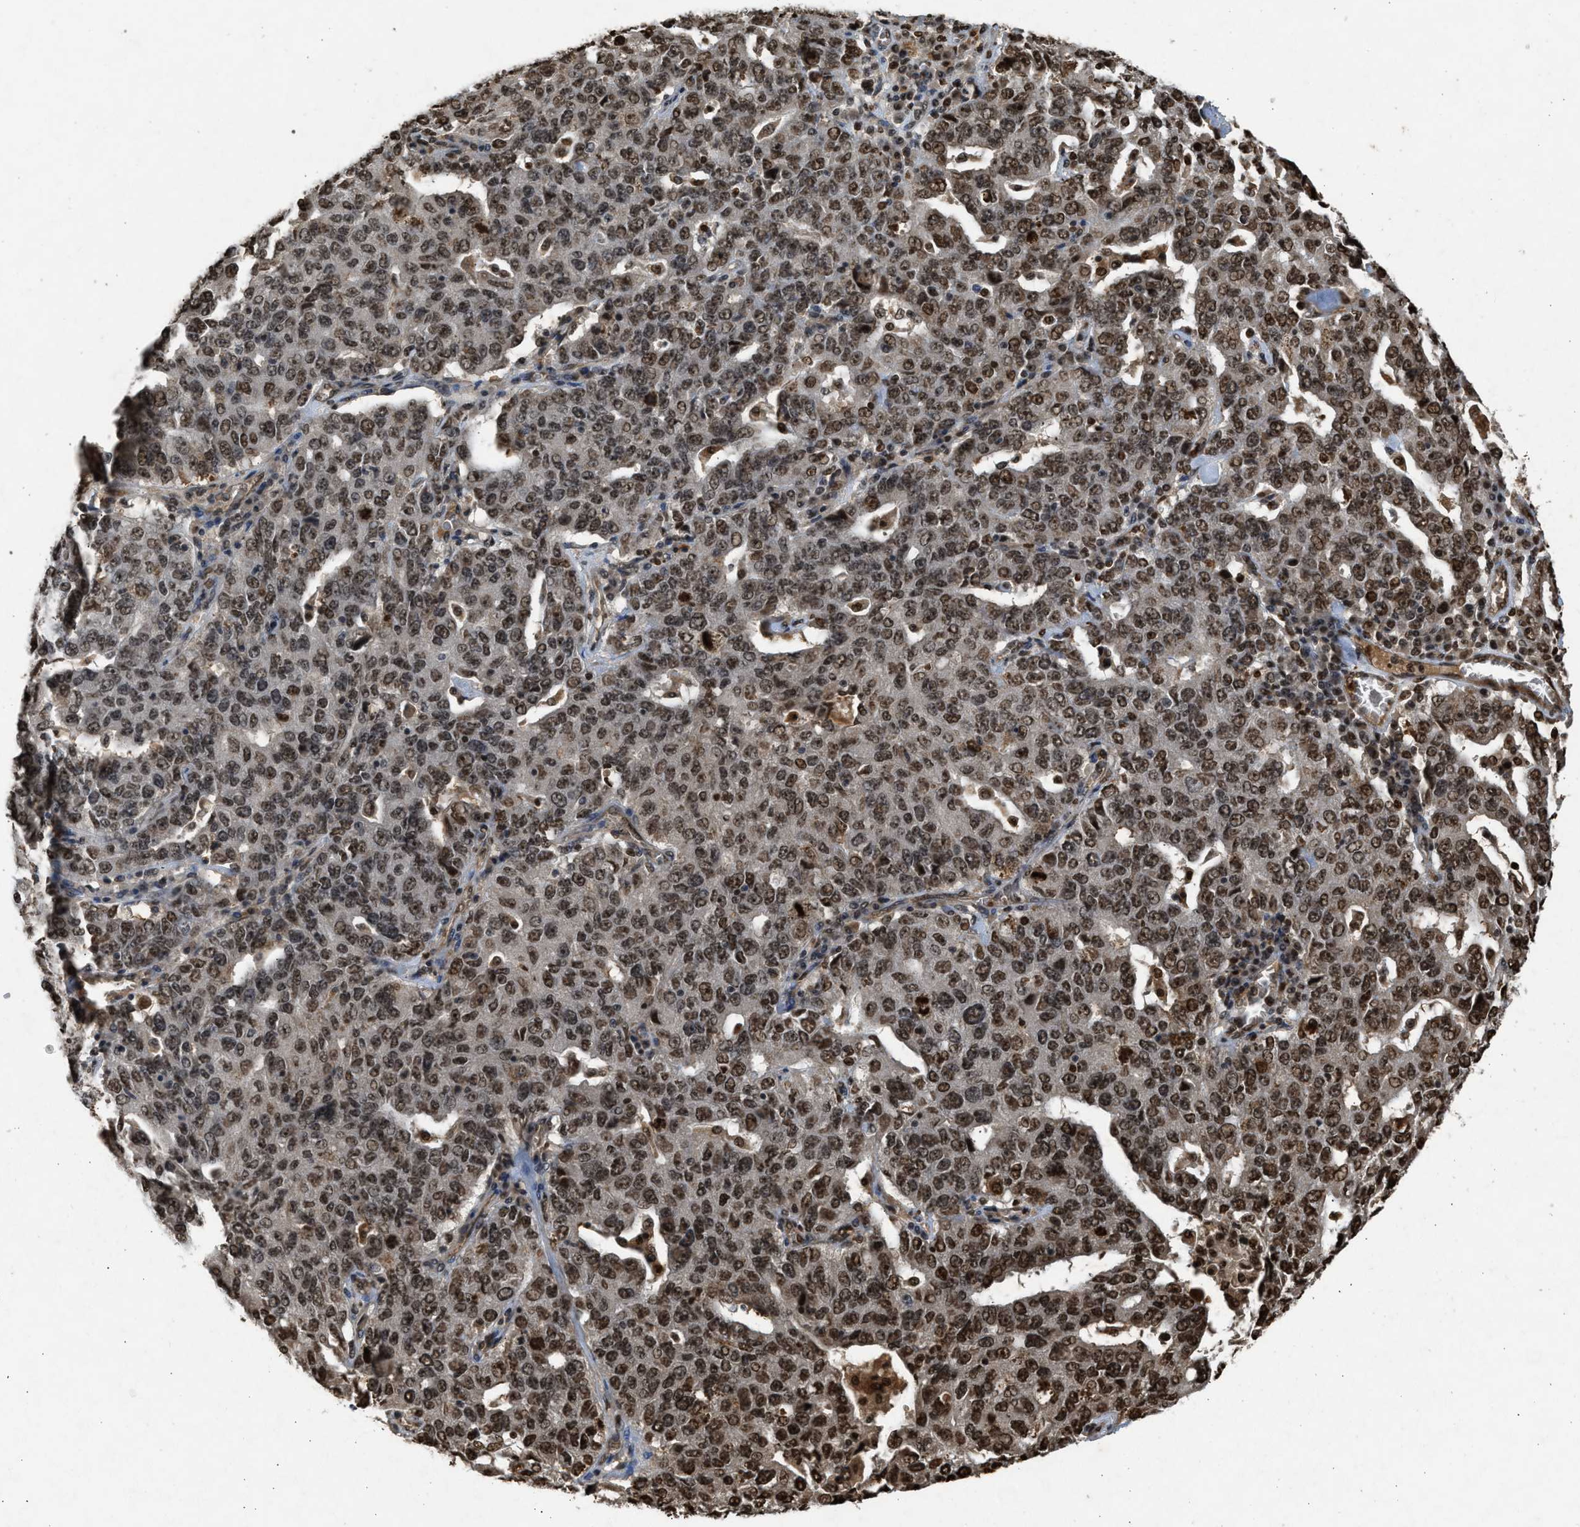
{"staining": {"intensity": "moderate", "quantity": ">75%", "location": "cytoplasmic/membranous,nuclear"}, "tissue": "ovarian cancer", "cell_type": "Tumor cells", "image_type": "cancer", "snomed": [{"axis": "morphology", "description": "Carcinoma, endometroid"}, {"axis": "topography", "description": "Ovary"}], "caption": "The micrograph reveals a brown stain indicating the presence of a protein in the cytoplasmic/membranous and nuclear of tumor cells in ovarian cancer.", "gene": "TFDP2", "patient": {"sex": "female", "age": 62}}